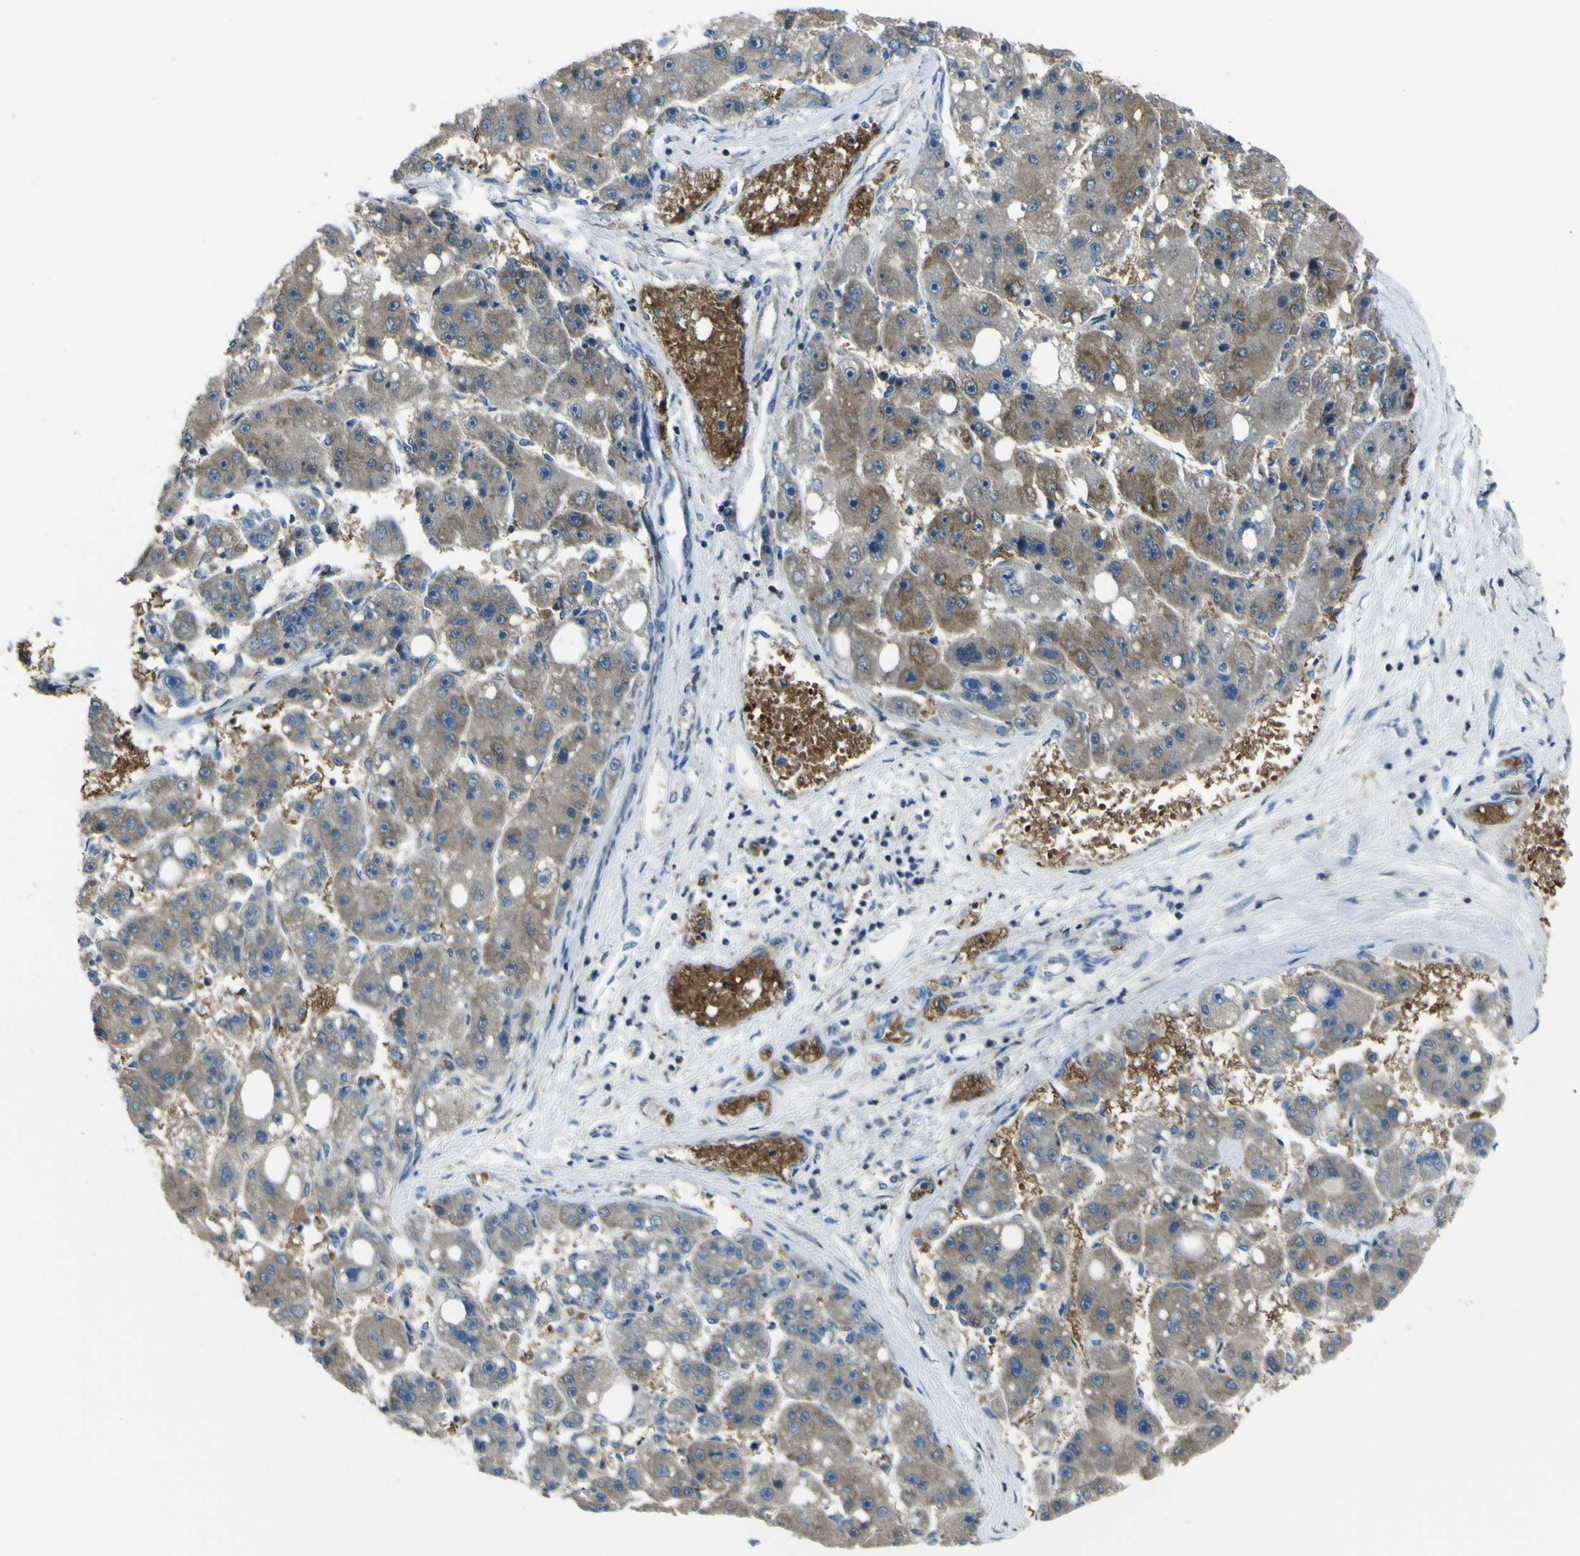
{"staining": {"intensity": "moderate", "quantity": ">75%", "location": "cytoplasmic/membranous"}, "tissue": "liver cancer", "cell_type": "Tumor cells", "image_type": "cancer", "snomed": [{"axis": "morphology", "description": "Carcinoma, Hepatocellular, NOS"}, {"axis": "topography", "description": "Liver"}], "caption": "A brown stain shows moderate cytoplasmic/membranous expression of a protein in human liver cancer (hepatocellular carcinoma) tumor cells. Immunohistochemistry stains the protein in brown and the nuclei are stained blue.", "gene": "STIM1", "patient": {"sex": "female", "age": 61}}